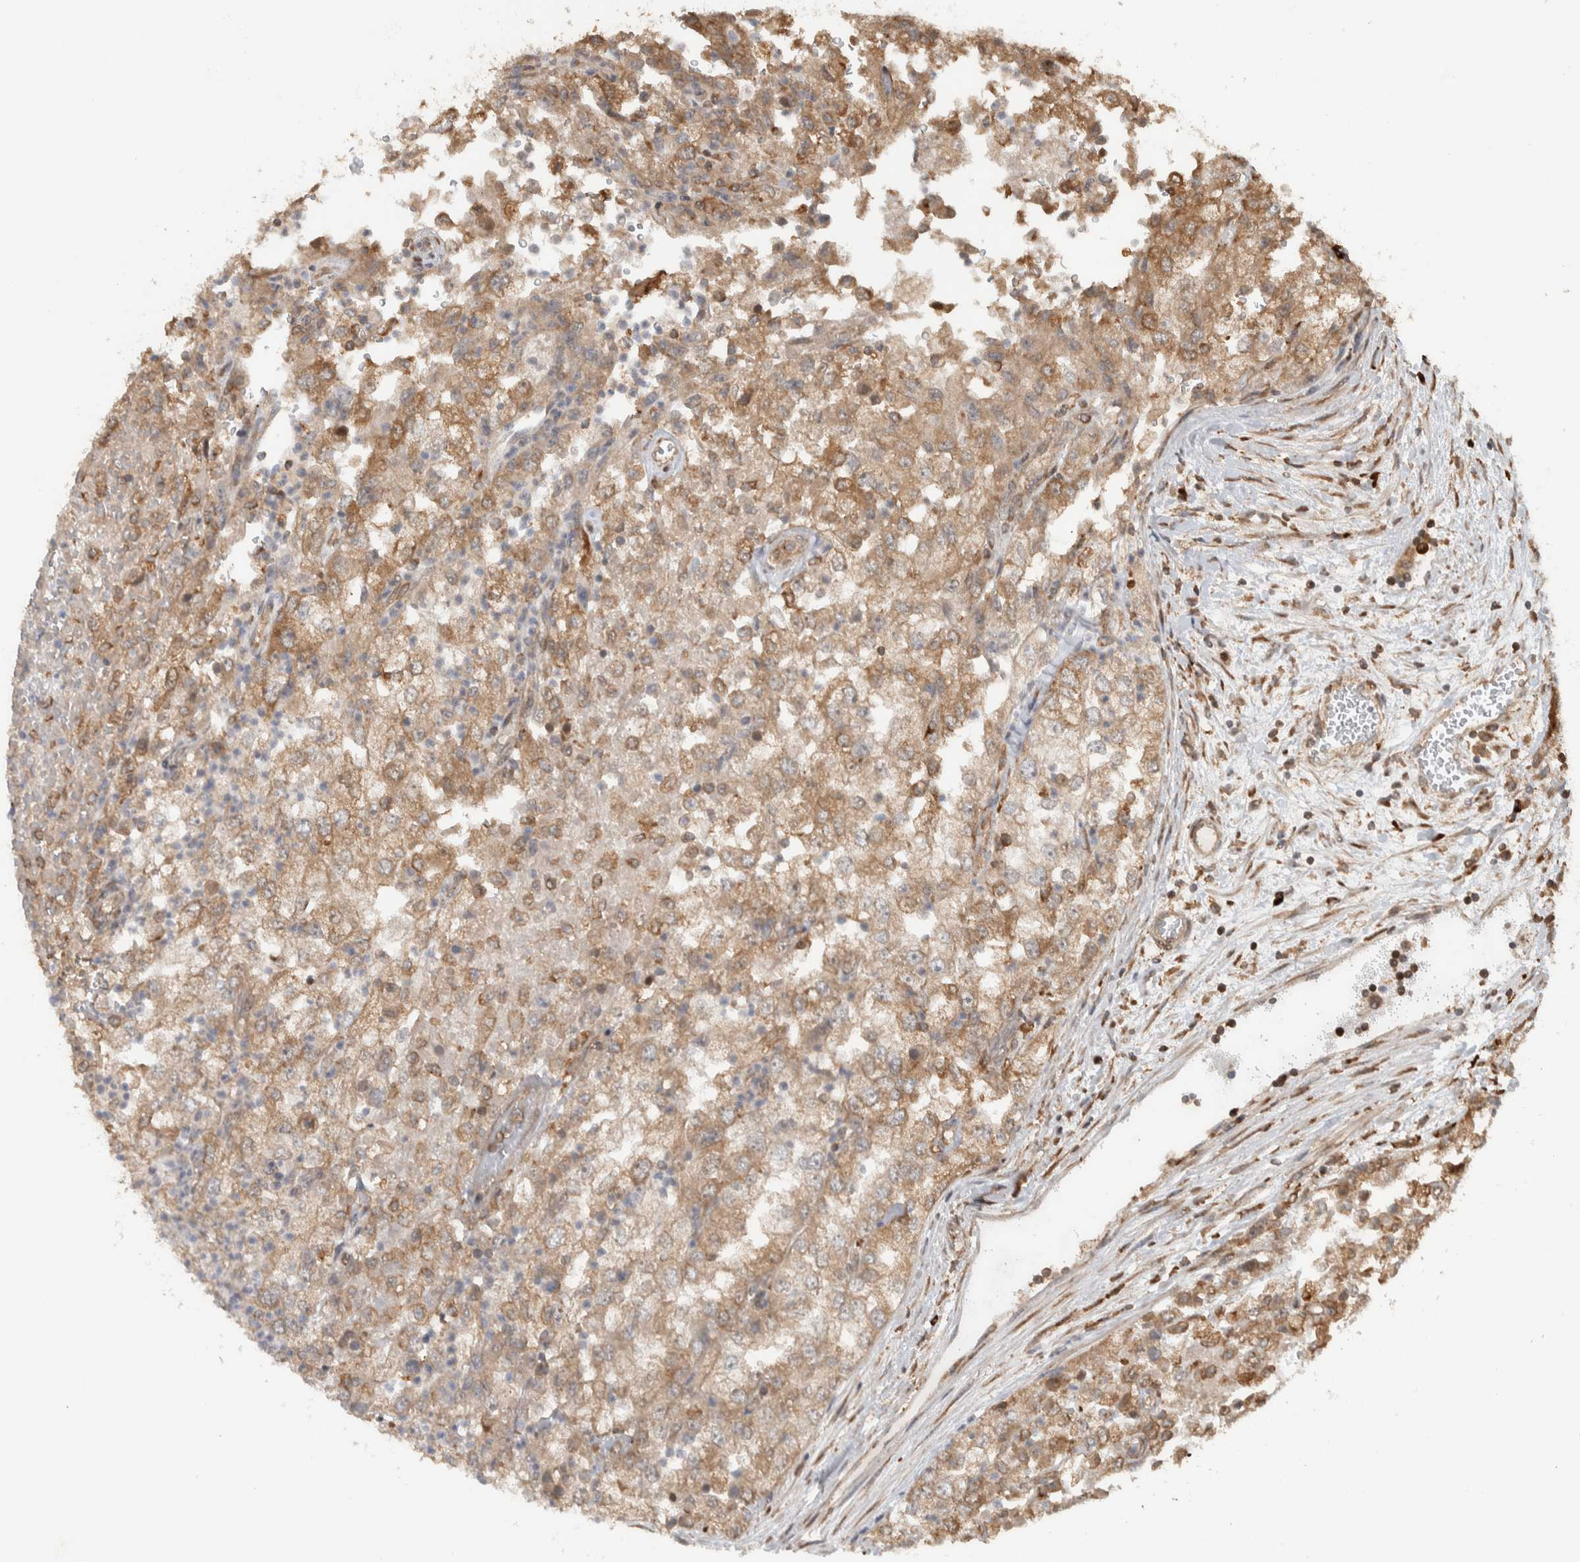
{"staining": {"intensity": "moderate", "quantity": ">75%", "location": "cytoplasmic/membranous"}, "tissue": "renal cancer", "cell_type": "Tumor cells", "image_type": "cancer", "snomed": [{"axis": "morphology", "description": "Adenocarcinoma, NOS"}, {"axis": "topography", "description": "Kidney"}], "caption": "Protein staining of adenocarcinoma (renal) tissue reveals moderate cytoplasmic/membranous staining in about >75% of tumor cells.", "gene": "CNTROB", "patient": {"sex": "female", "age": 54}}